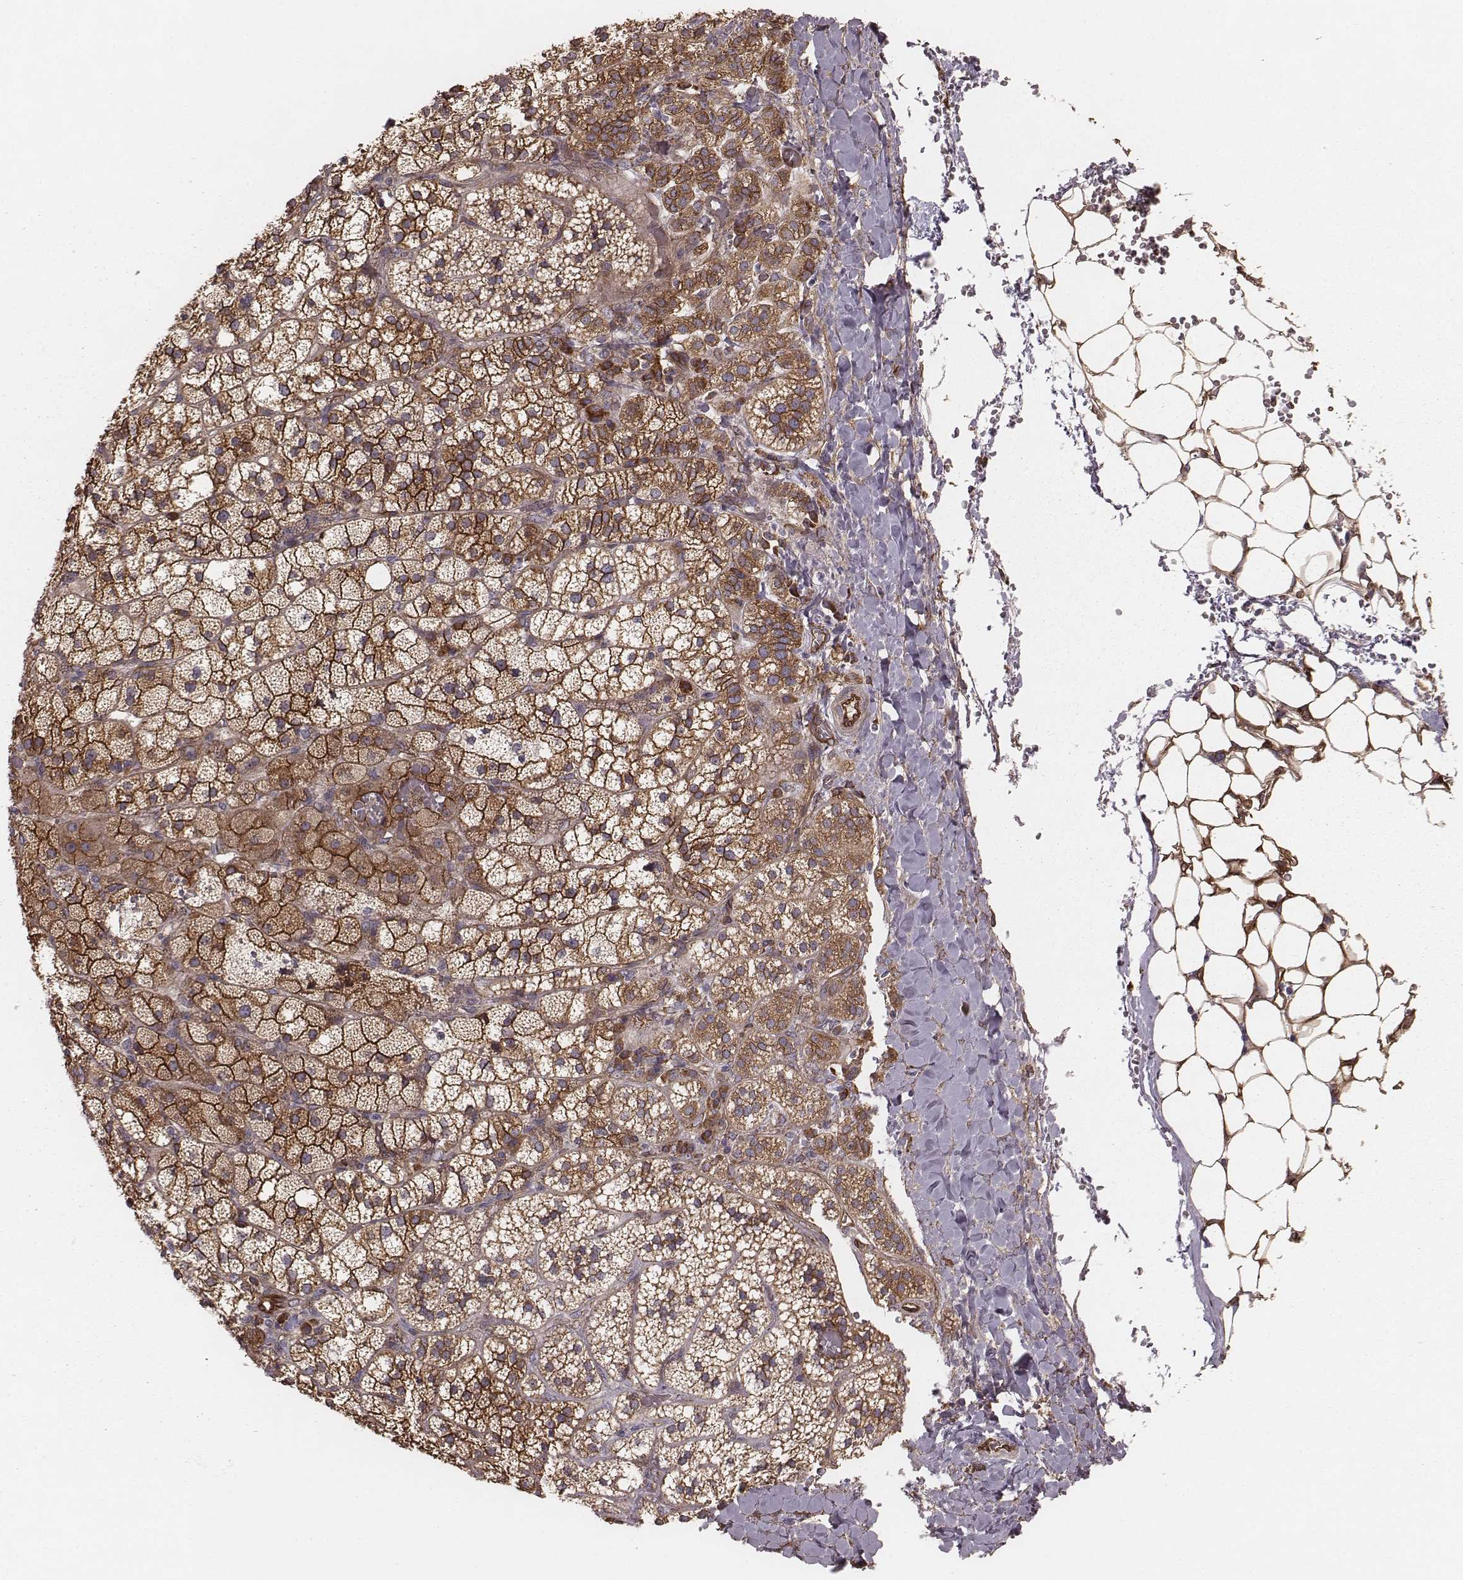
{"staining": {"intensity": "strong", "quantity": "25%-75%", "location": "cytoplasmic/membranous"}, "tissue": "adrenal gland", "cell_type": "Glandular cells", "image_type": "normal", "snomed": [{"axis": "morphology", "description": "Normal tissue, NOS"}, {"axis": "topography", "description": "Adrenal gland"}], "caption": "High-magnification brightfield microscopy of normal adrenal gland stained with DAB (brown) and counterstained with hematoxylin (blue). glandular cells exhibit strong cytoplasmic/membranous positivity is seen in approximately25%-75% of cells.", "gene": "PALMD", "patient": {"sex": "male", "age": 53}}